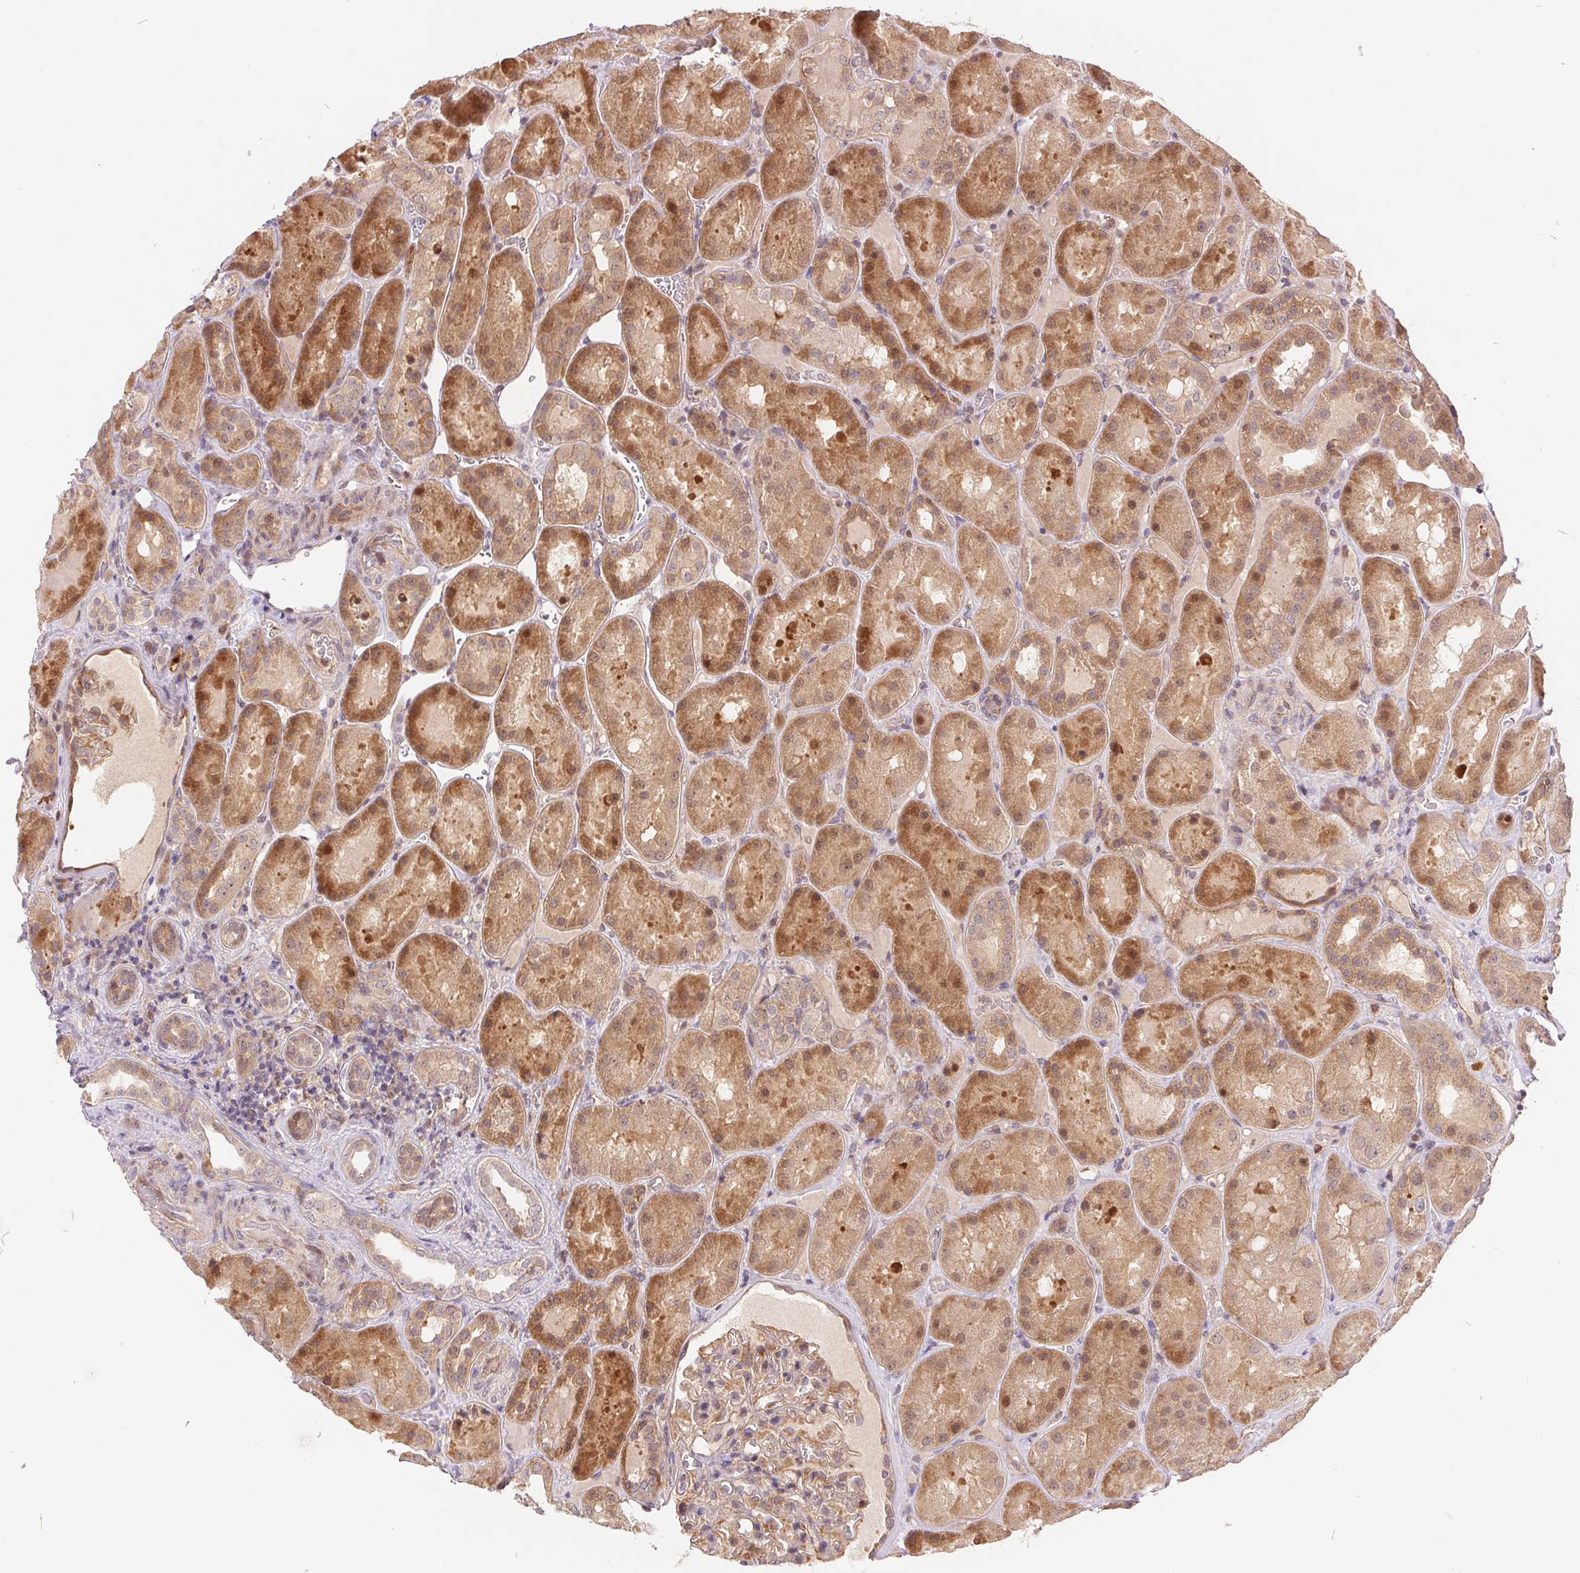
{"staining": {"intensity": "weak", "quantity": "25%-75%", "location": "cytoplasmic/membranous"}, "tissue": "kidney", "cell_type": "Cells in glomeruli", "image_type": "normal", "snomed": [{"axis": "morphology", "description": "Normal tissue, NOS"}, {"axis": "topography", "description": "Kidney"}], "caption": "Immunohistochemical staining of normal kidney displays 25%-75% levels of weak cytoplasmic/membranous protein expression in about 25%-75% of cells in glomeruli.", "gene": "NUDT16", "patient": {"sex": "male", "age": 73}}